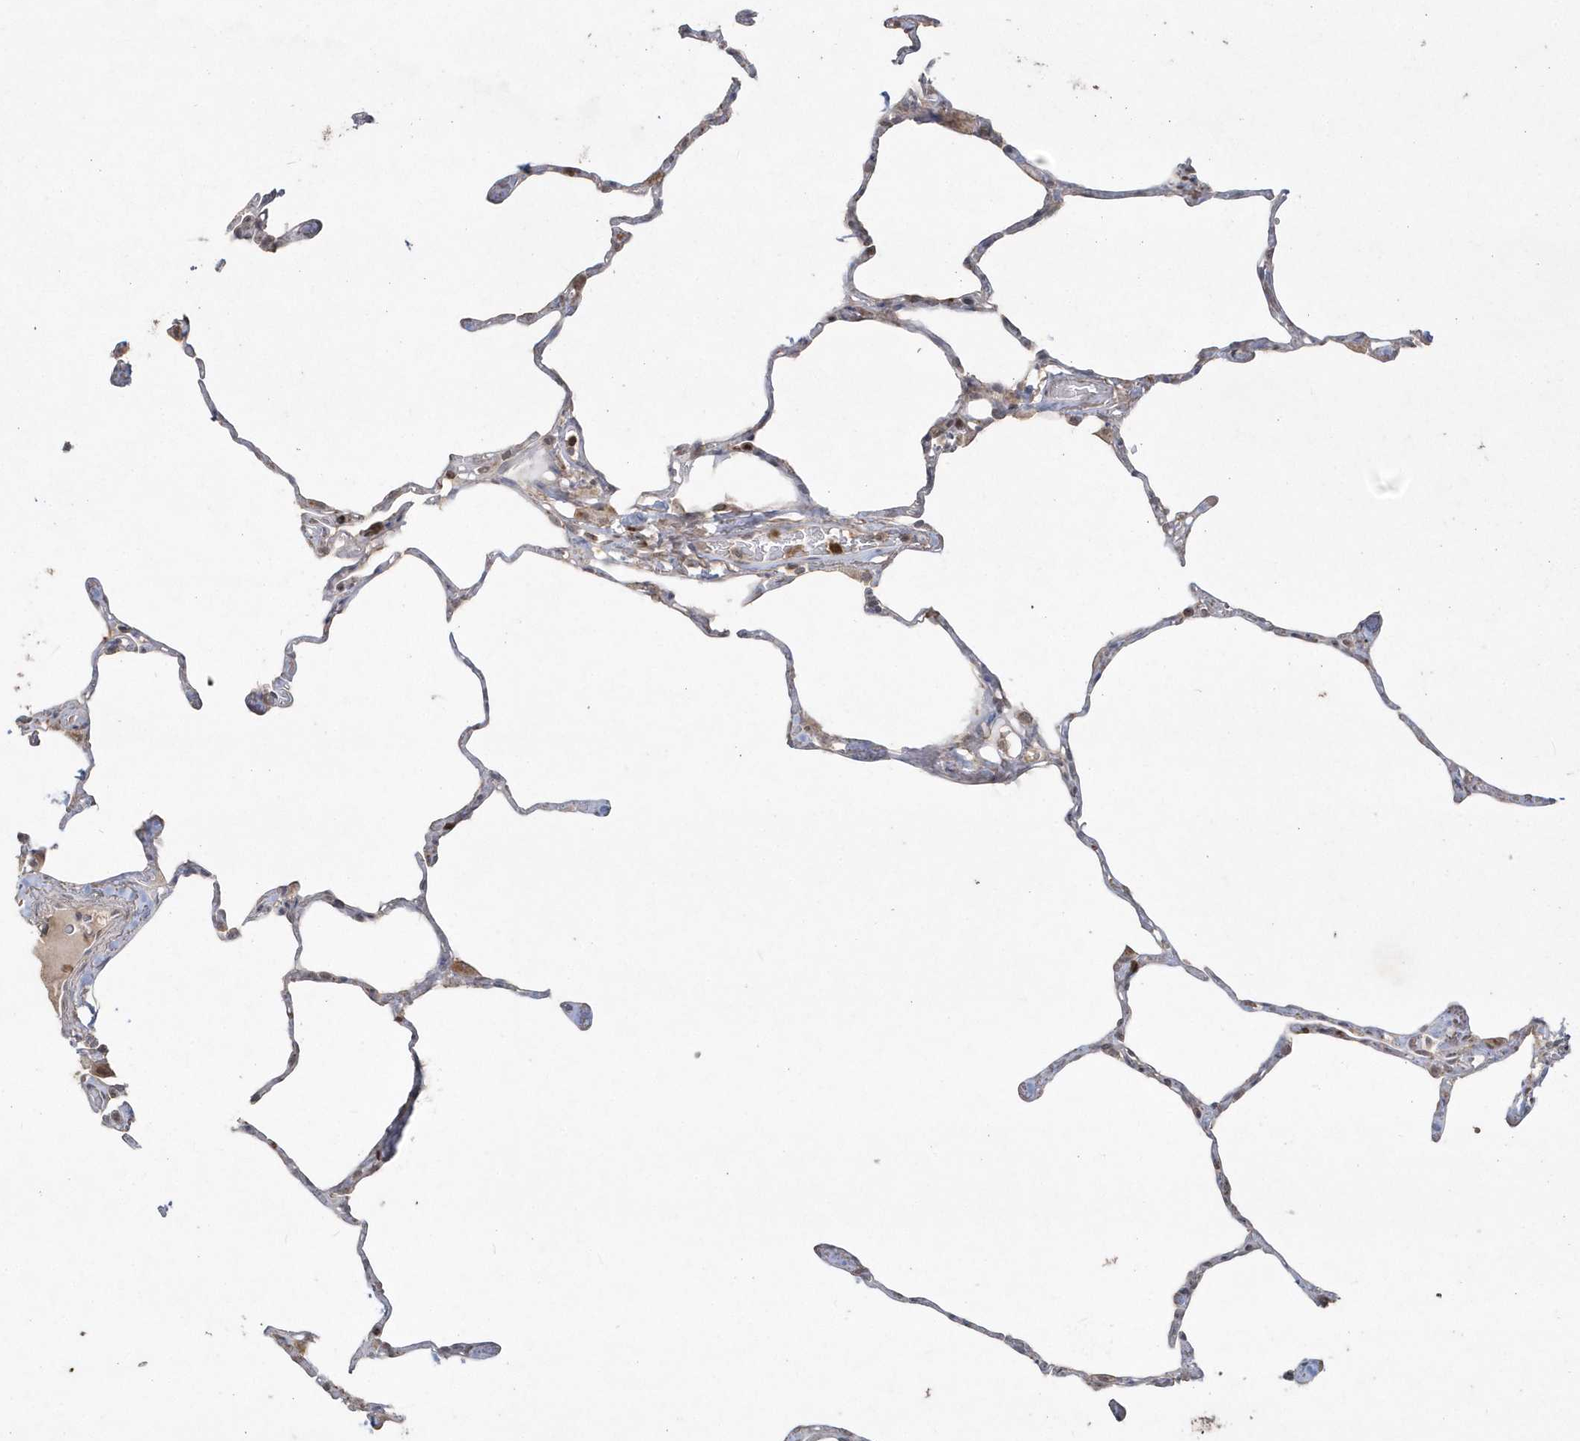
{"staining": {"intensity": "moderate", "quantity": "<25%", "location": "cytoplasmic/membranous,nuclear"}, "tissue": "lung", "cell_type": "Alveolar cells", "image_type": "normal", "snomed": [{"axis": "morphology", "description": "Normal tissue, NOS"}, {"axis": "topography", "description": "Lung"}], "caption": "The micrograph shows a brown stain indicating the presence of a protein in the cytoplasmic/membranous,nuclear of alveolar cells in lung. (Brightfield microscopy of DAB IHC at high magnification).", "gene": "GEMIN6", "patient": {"sex": "male", "age": 65}}